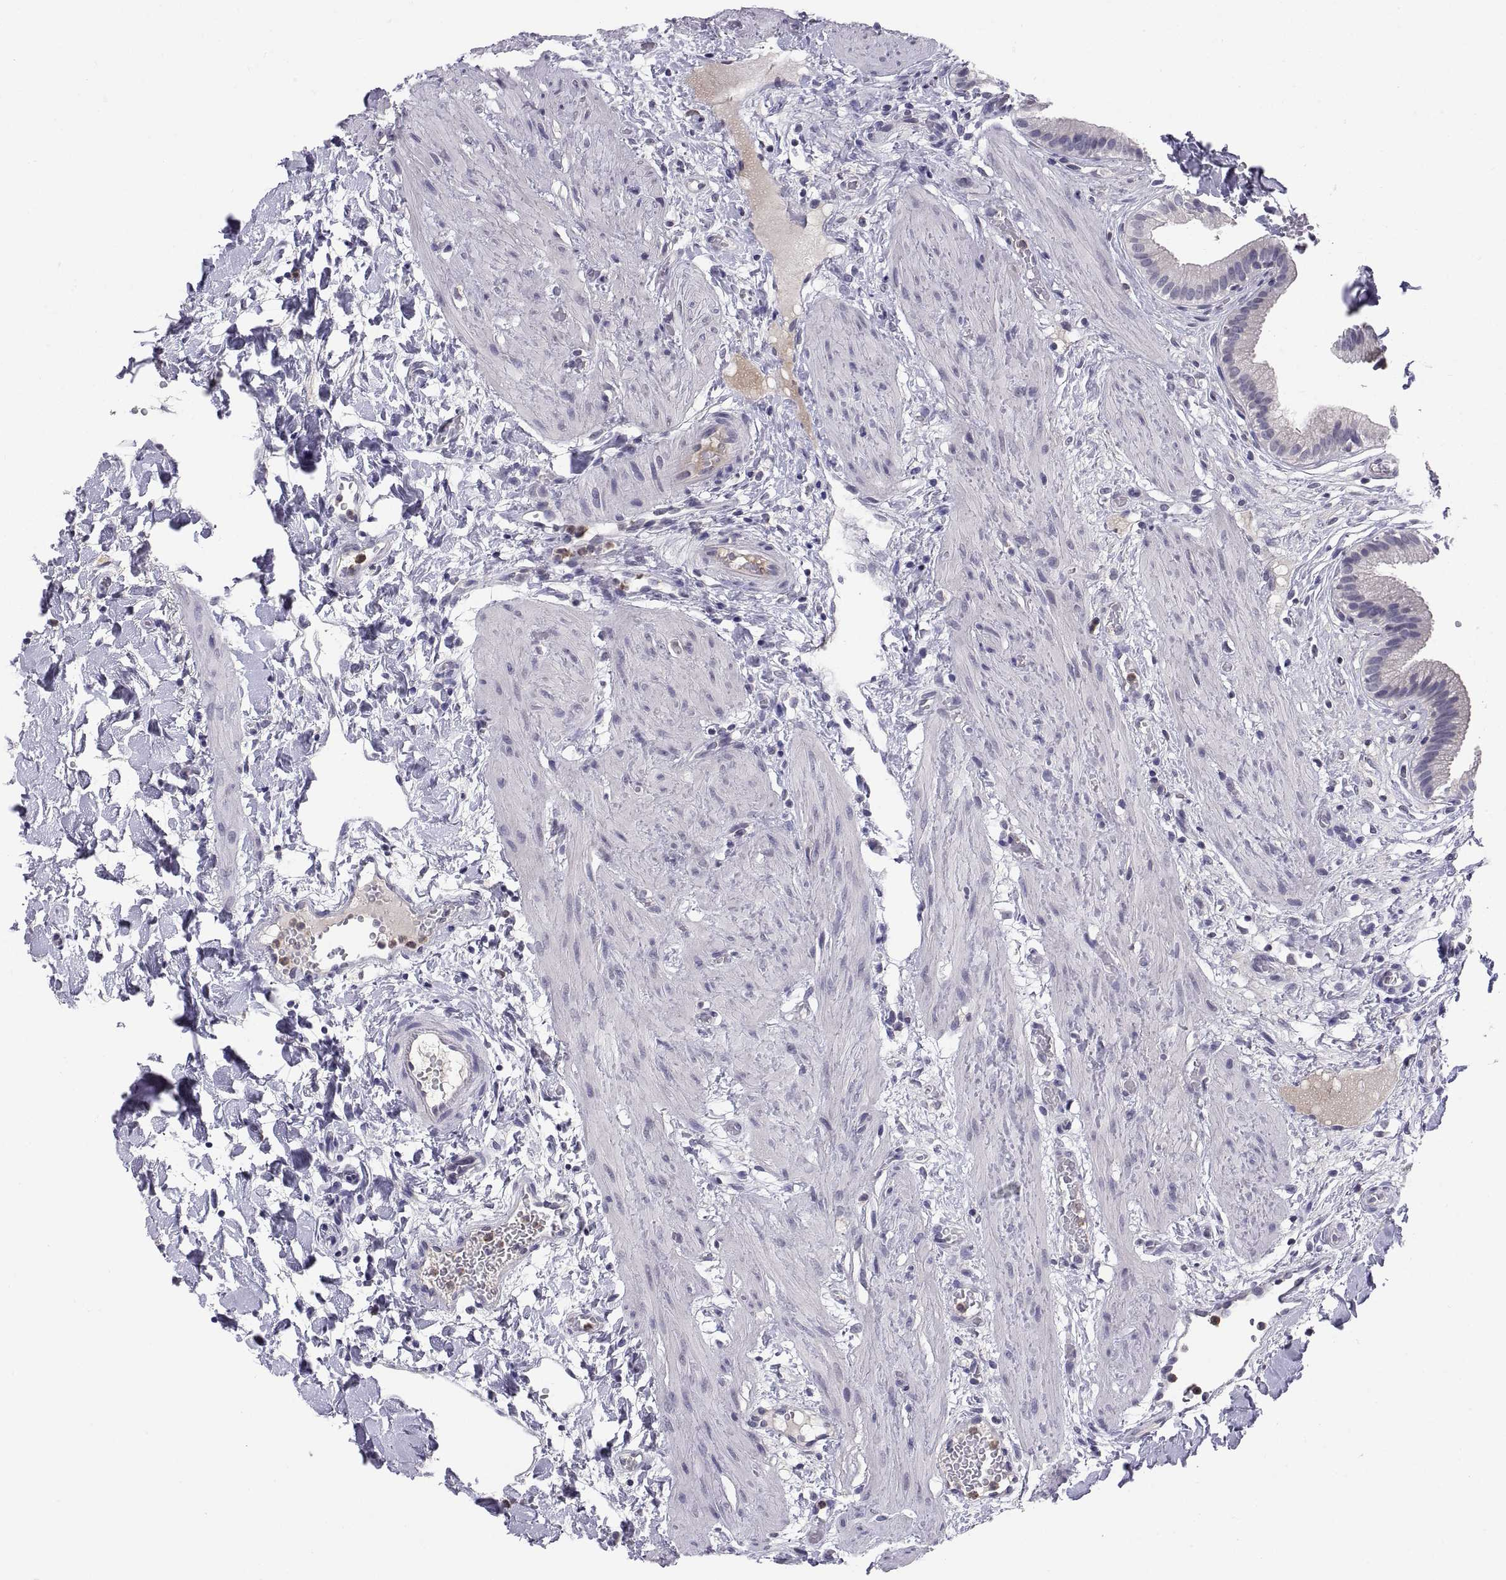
{"staining": {"intensity": "negative", "quantity": "none", "location": "none"}, "tissue": "gallbladder", "cell_type": "Glandular cells", "image_type": "normal", "snomed": [{"axis": "morphology", "description": "Normal tissue, NOS"}, {"axis": "topography", "description": "Gallbladder"}], "caption": "This image is of benign gallbladder stained with immunohistochemistry (IHC) to label a protein in brown with the nuclei are counter-stained blue. There is no staining in glandular cells.", "gene": "PKP1", "patient": {"sex": "female", "age": 24}}